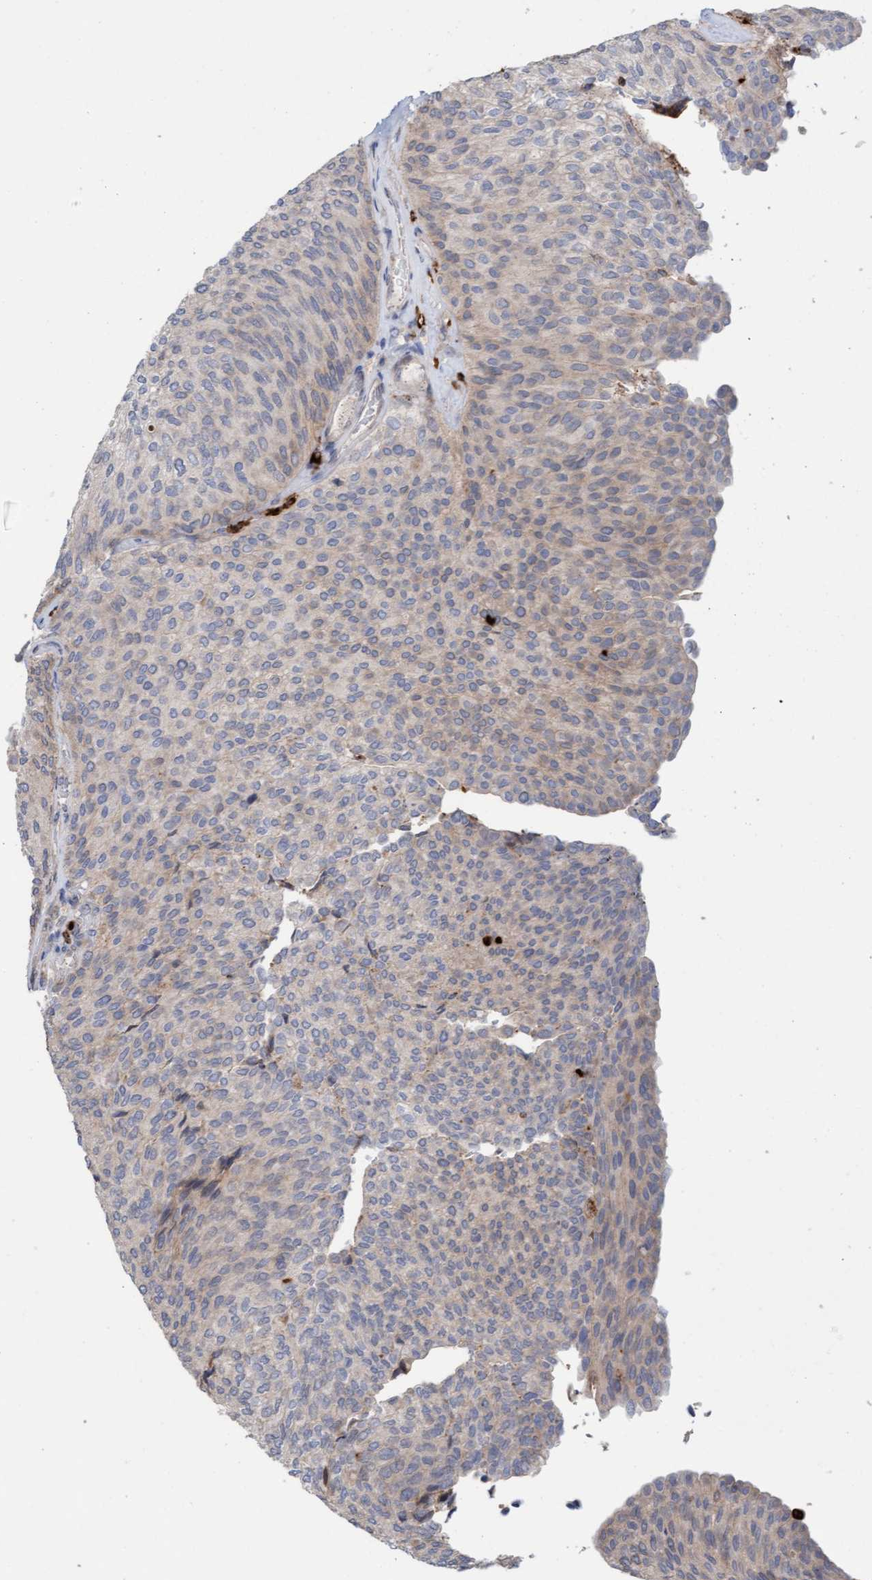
{"staining": {"intensity": "weak", "quantity": "<25%", "location": "cytoplasmic/membranous"}, "tissue": "urothelial cancer", "cell_type": "Tumor cells", "image_type": "cancer", "snomed": [{"axis": "morphology", "description": "Urothelial carcinoma, Low grade"}, {"axis": "topography", "description": "Urinary bladder"}], "caption": "Immunohistochemistry (IHC) of human urothelial cancer demonstrates no positivity in tumor cells.", "gene": "MMP8", "patient": {"sex": "female", "age": 79}}